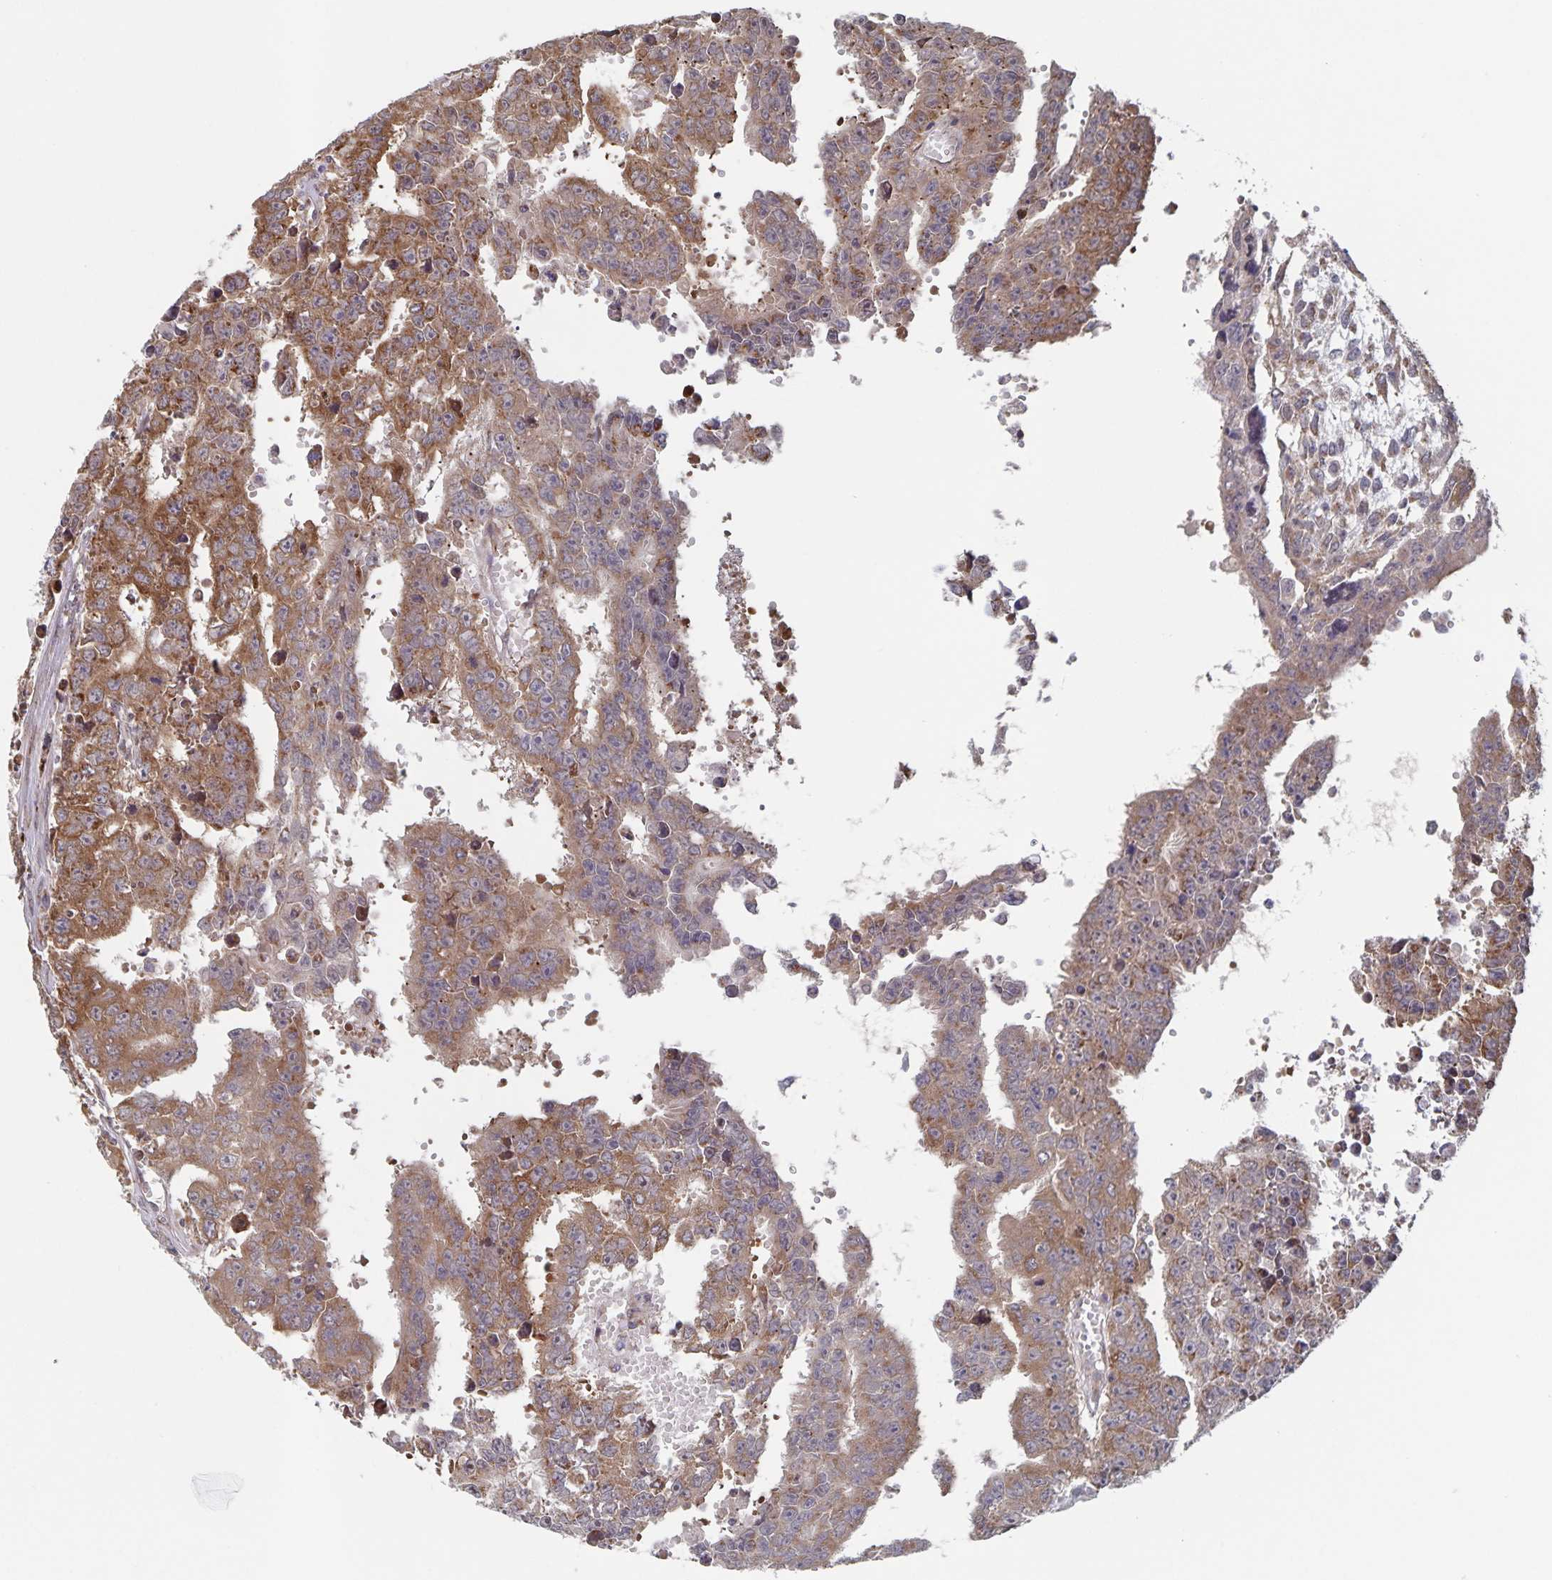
{"staining": {"intensity": "moderate", "quantity": ">75%", "location": "cytoplasmic/membranous"}, "tissue": "testis cancer", "cell_type": "Tumor cells", "image_type": "cancer", "snomed": [{"axis": "morphology", "description": "Carcinoma, Embryonal, NOS"}, {"axis": "morphology", "description": "Teratoma, malignant, NOS"}, {"axis": "topography", "description": "Testis"}], "caption": "Teratoma (malignant) (testis) stained with a protein marker shows moderate staining in tumor cells.", "gene": "ACACA", "patient": {"sex": "male", "age": 24}}